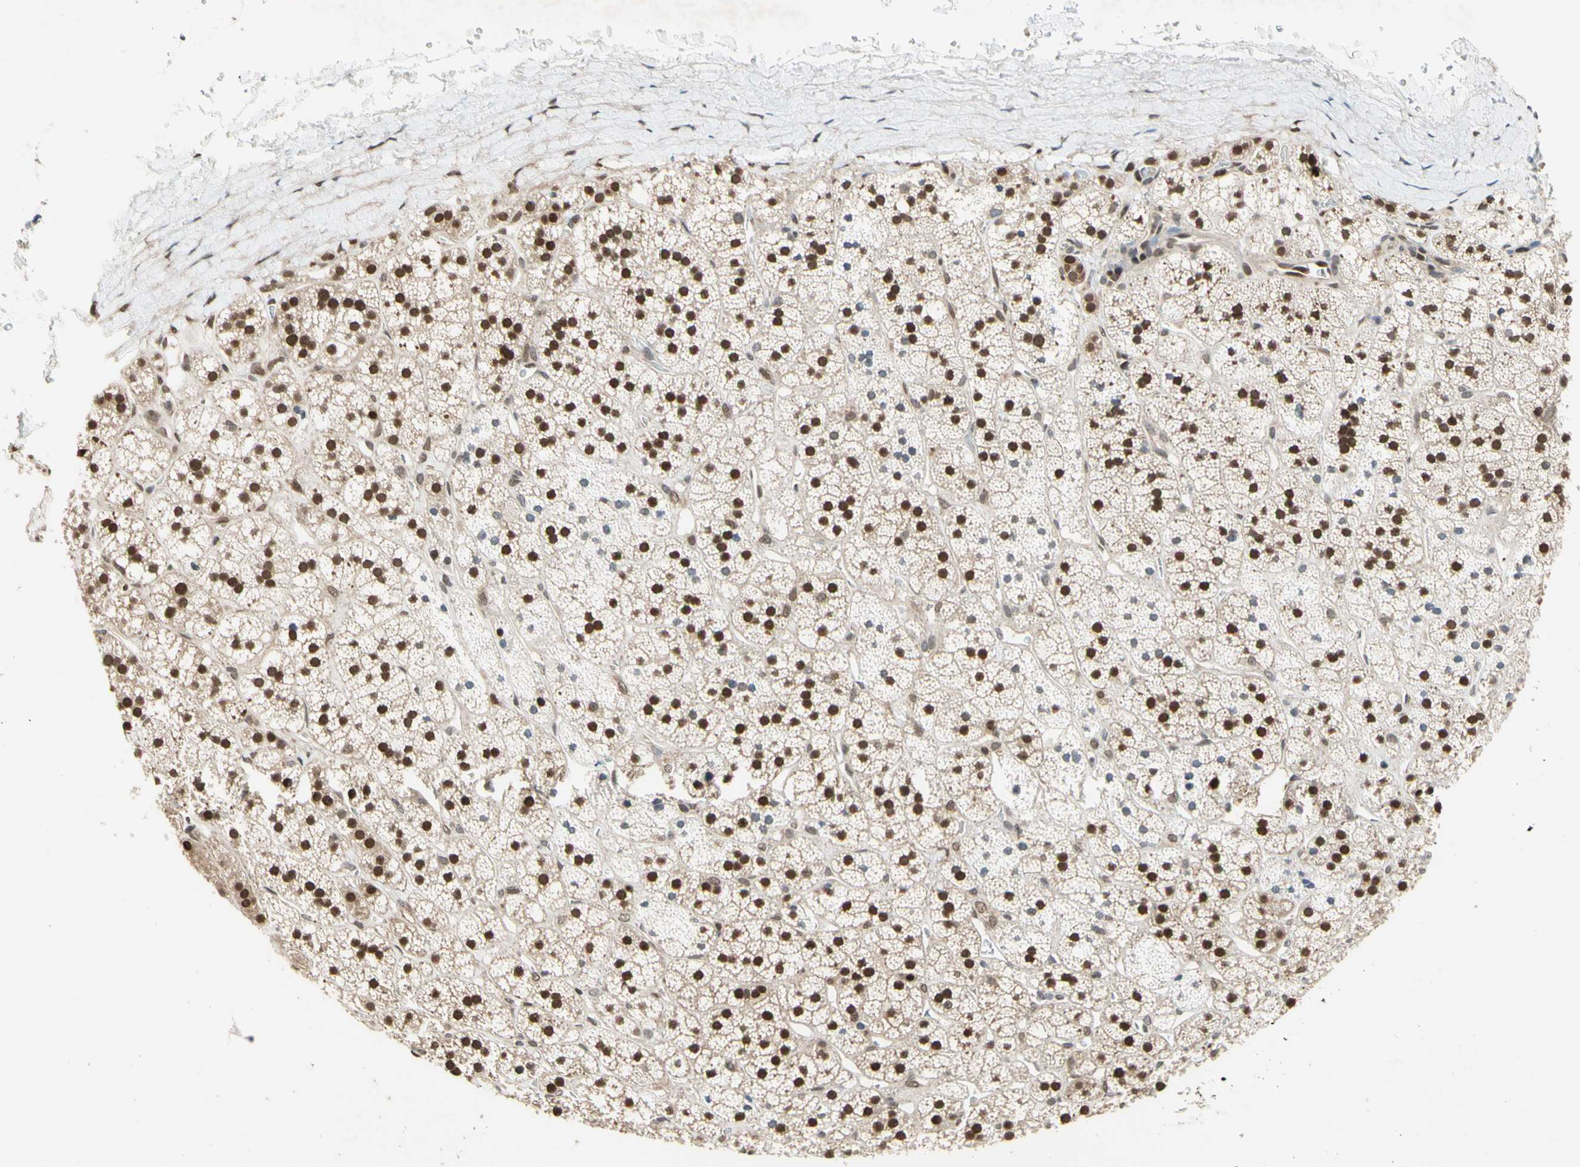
{"staining": {"intensity": "moderate", "quantity": ">75%", "location": "cytoplasmic/membranous,nuclear"}, "tissue": "adrenal gland", "cell_type": "Glandular cells", "image_type": "normal", "snomed": [{"axis": "morphology", "description": "Normal tissue, NOS"}, {"axis": "topography", "description": "Adrenal gland"}], "caption": "Adrenal gland was stained to show a protein in brown. There is medium levels of moderate cytoplasmic/membranous,nuclear expression in approximately >75% of glandular cells. The staining was performed using DAB (3,3'-diaminobenzidine), with brown indicating positive protein expression. Nuclei are stained blue with hematoxylin.", "gene": "GSR", "patient": {"sex": "male", "age": 56}}